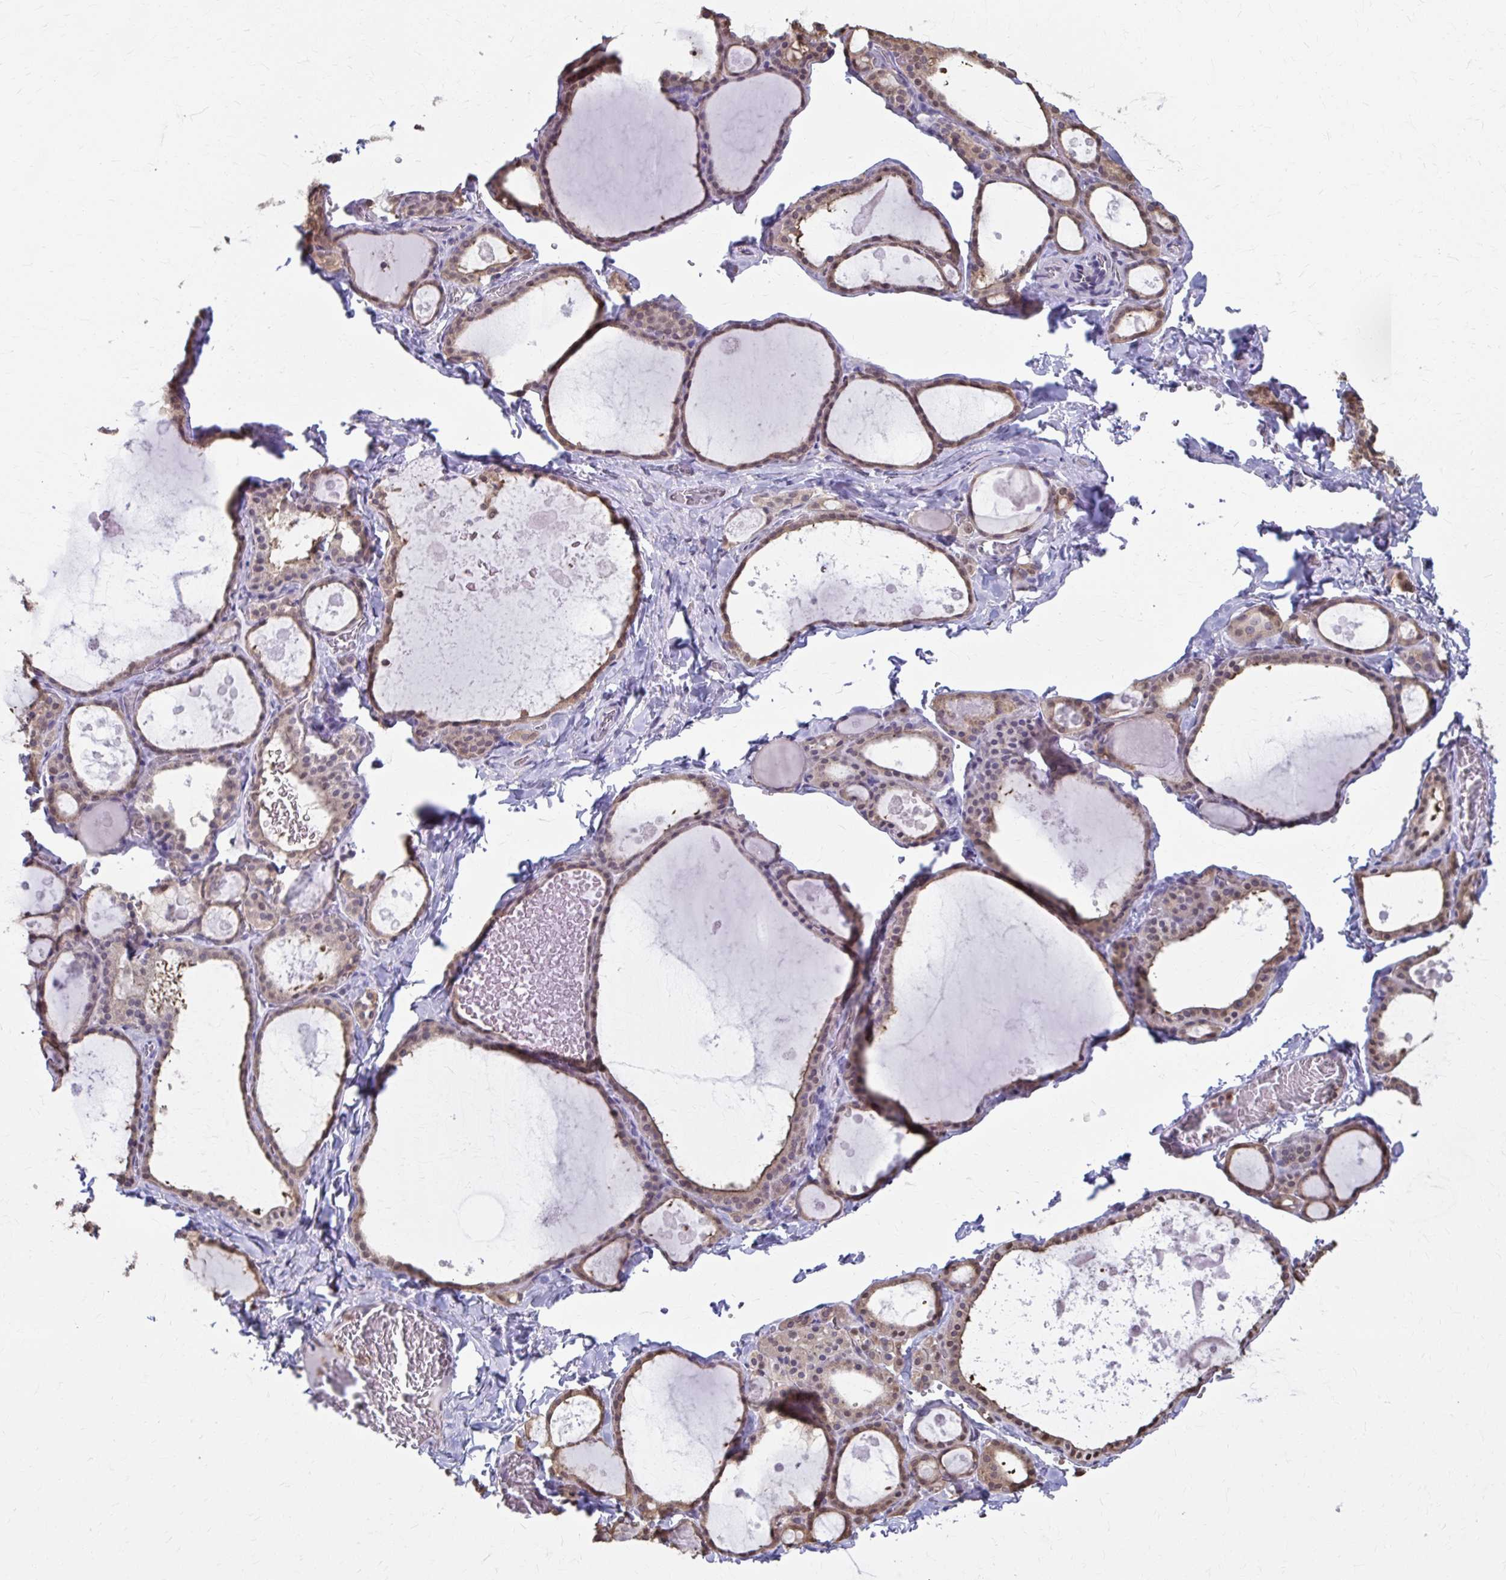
{"staining": {"intensity": "moderate", "quantity": ">75%", "location": "cytoplasmic/membranous,nuclear"}, "tissue": "thyroid gland", "cell_type": "Glandular cells", "image_type": "normal", "snomed": [{"axis": "morphology", "description": "Normal tissue, NOS"}, {"axis": "topography", "description": "Thyroid gland"}], "caption": "Approximately >75% of glandular cells in benign human thyroid gland exhibit moderate cytoplasmic/membranous,nuclear protein positivity as visualized by brown immunohistochemical staining.", "gene": "ING4", "patient": {"sex": "male", "age": 56}}